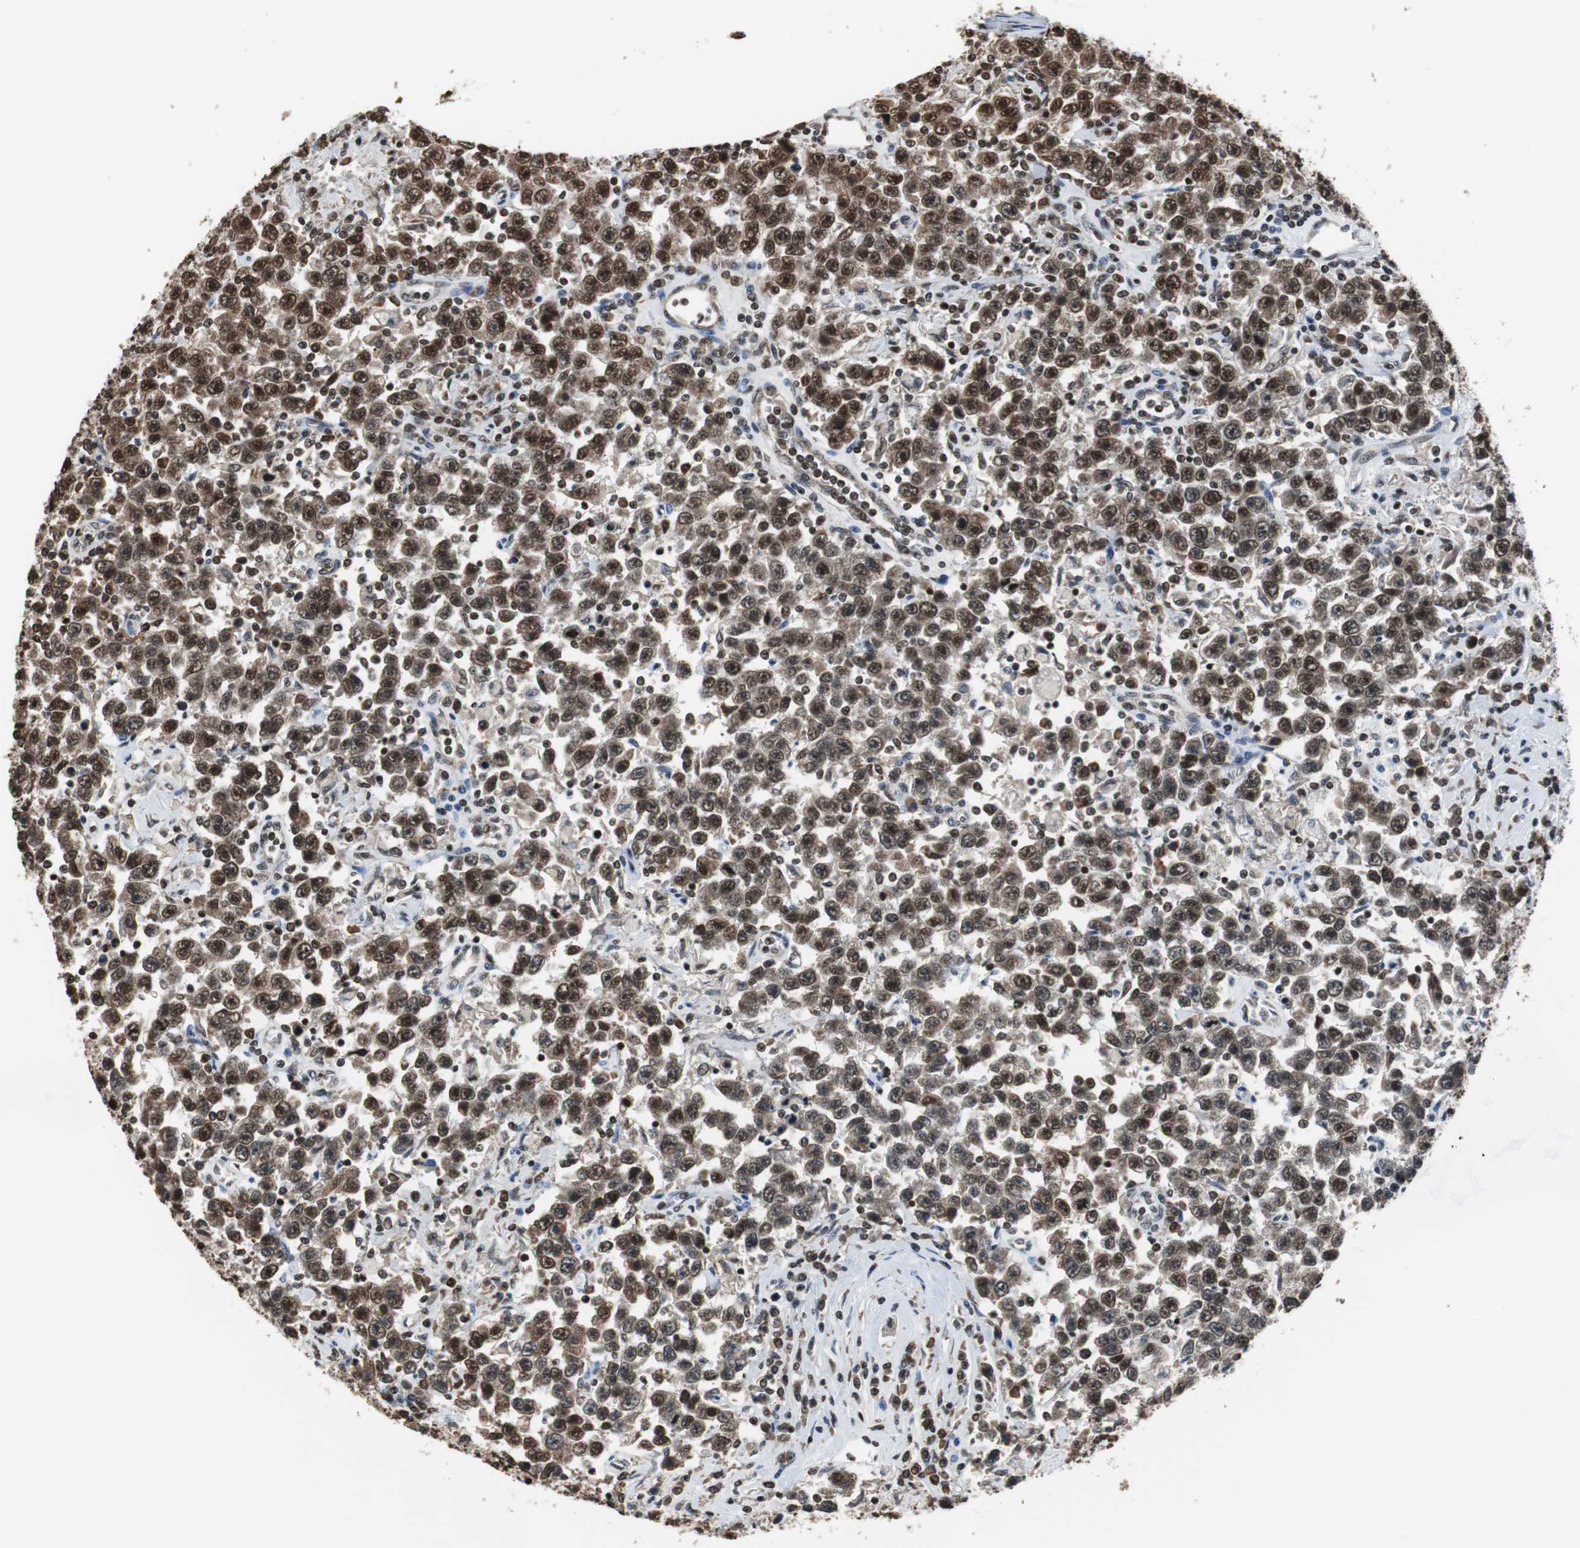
{"staining": {"intensity": "strong", "quantity": ">75%", "location": "cytoplasmic/membranous,nuclear"}, "tissue": "testis cancer", "cell_type": "Tumor cells", "image_type": "cancer", "snomed": [{"axis": "morphology", "description": "Seminoma, NOS"}, {"axis": "topography", "description": "Testis"}], "caption": "Immunohistochemistry (DAB (3,3'-diaminobenzidine)) staining of human seminoma (testis) reveals strong cytoplasmic/membranous and nuclear protein staining in about >75% of tumor cells.", "gene": "REST", "patient": {"sex": "male", "age": 41}}